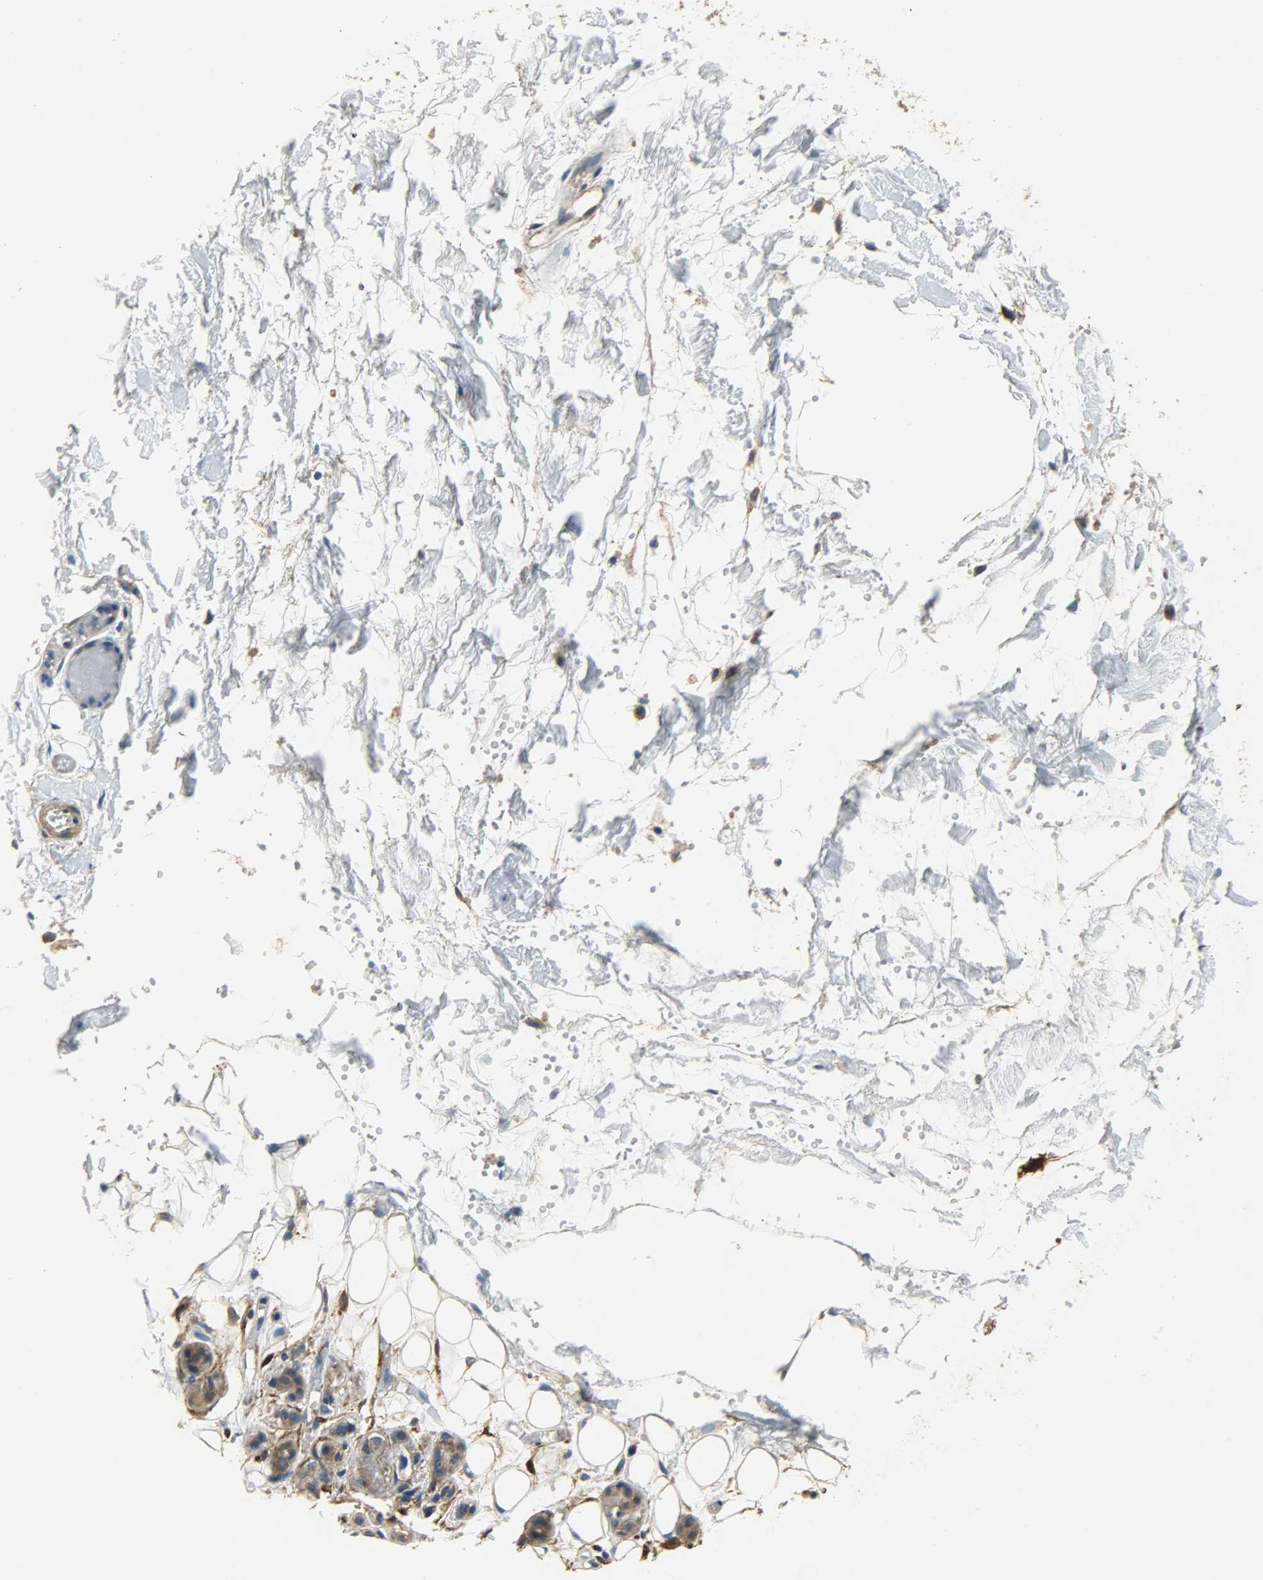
{"staining": {"intensity": "moderate", "quantity": ">75%", "location": "cytoplasmic/membranous"}, "tissue": "salivary gland", "cell_type": "Glandular cells", "image_type": "normal", "snomed": [{"axis": "morphology", "description": "Normal tissue, NOS"}, {"axis": "topography", "description": "Salivary gland"}], "caption": "Brown immunohistochemical staining in normal salivary gland reveals moderate cytoplasmic/membranous positivity in about >75% of glandular cells. (Brightfield microscopy of DAB IHC at high magnification).", "gene": "C1orf198", "patient": {"sex": "male", "age": 54}}